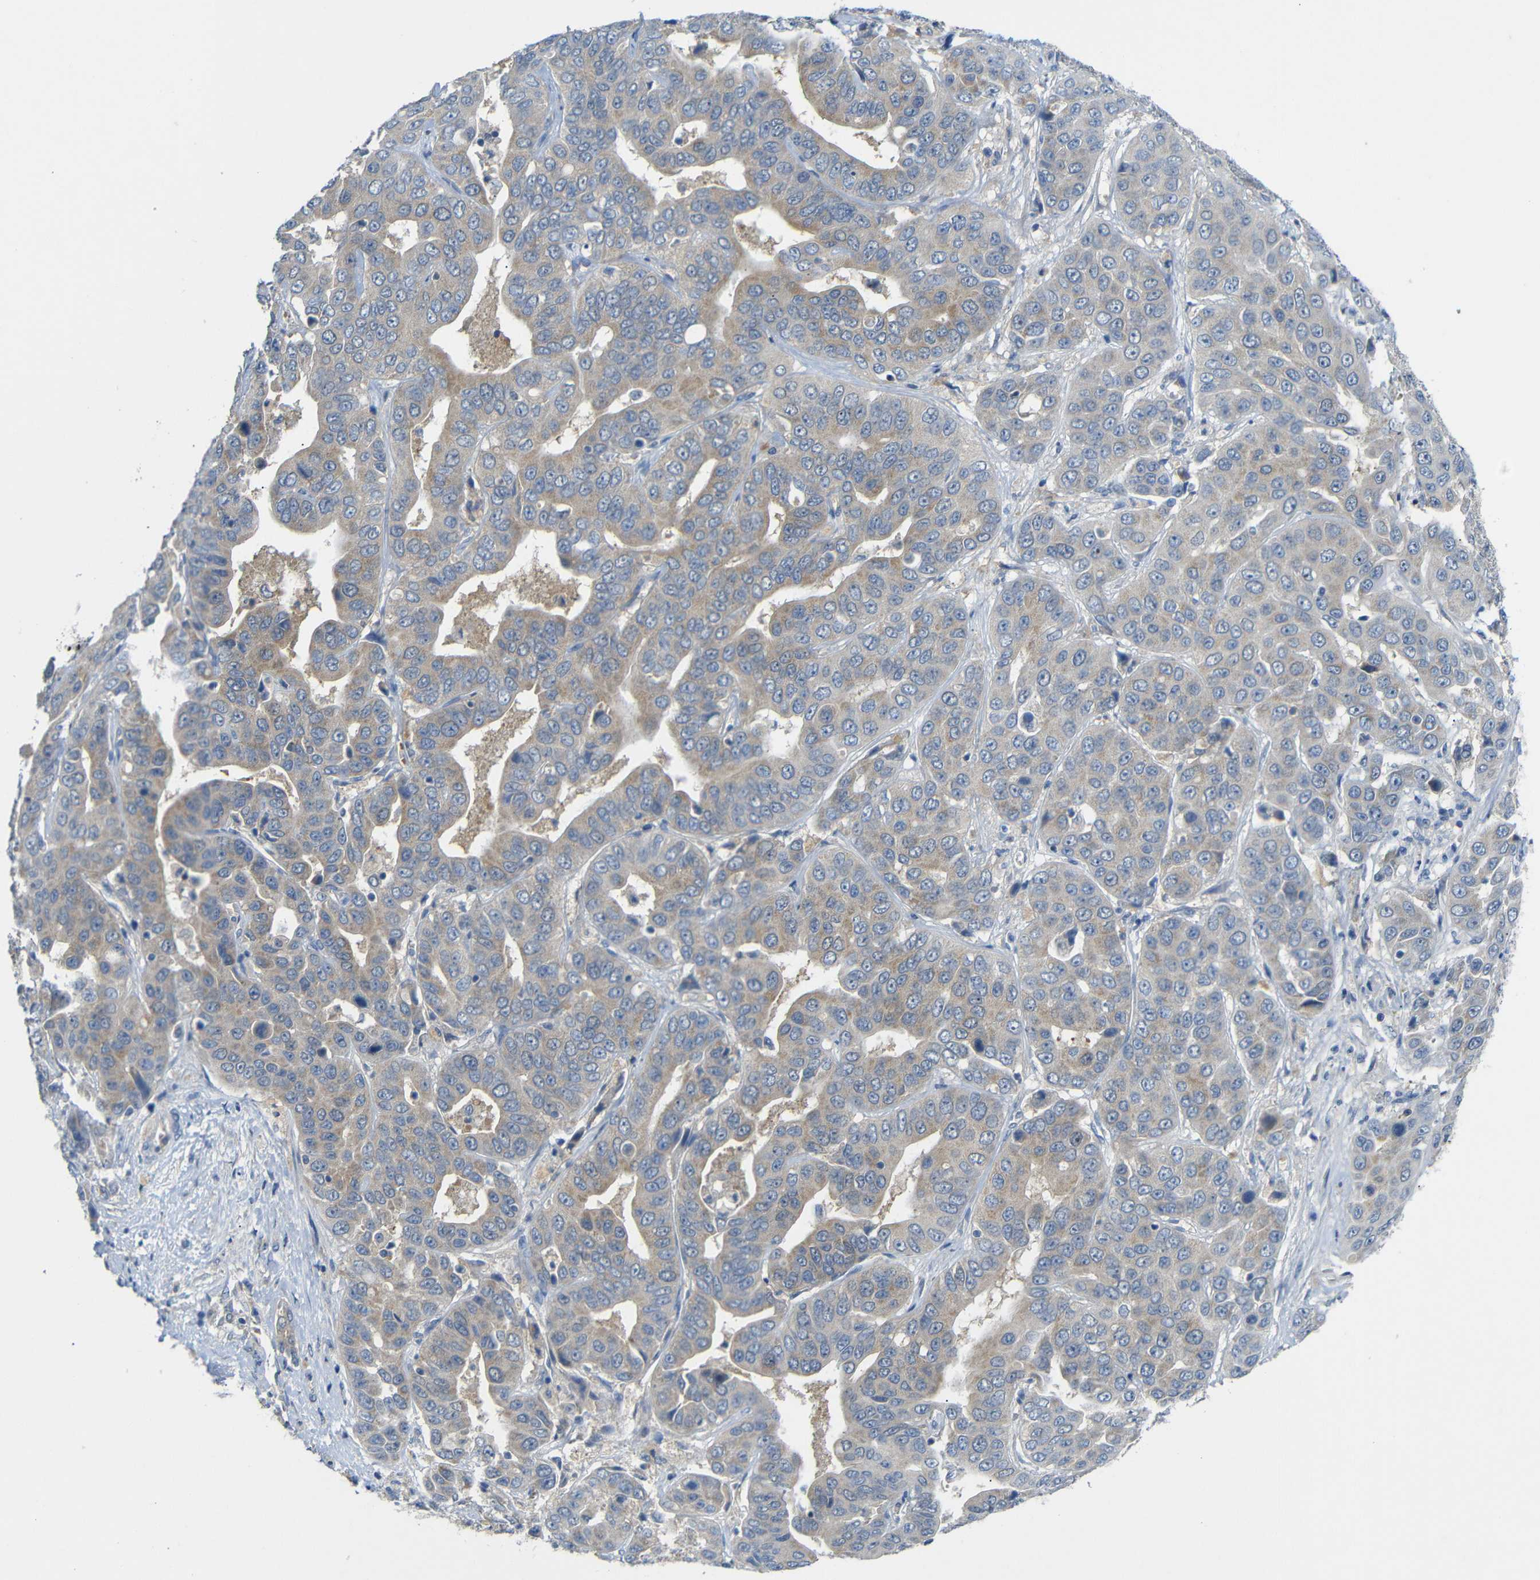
{"staining": {"intensity": "weak", "quantity": "25%-75%", "location": "cytoplasmic/membranous"}, "tissue": "liver cancer", "cell_type": "Tumor cells", "image_type": "cancer", "snomed": [{"axis": "morphology", "description": "Cholangiocarcinoma"}, {"axis": "topography", "description": "Liver"}], "caption": "Immunohistochemical staining of liver cancer (cholangiocarcinoma) demonstrates low levels of weak cytoplasmic/membranous positivity in approximately 25%-75% of tumor cells. (brown staining indicates protein expression, while blue staining denotes nuclei).", "gene": "TBC1D32", "patient": {"sex": "female", "age": 52}}